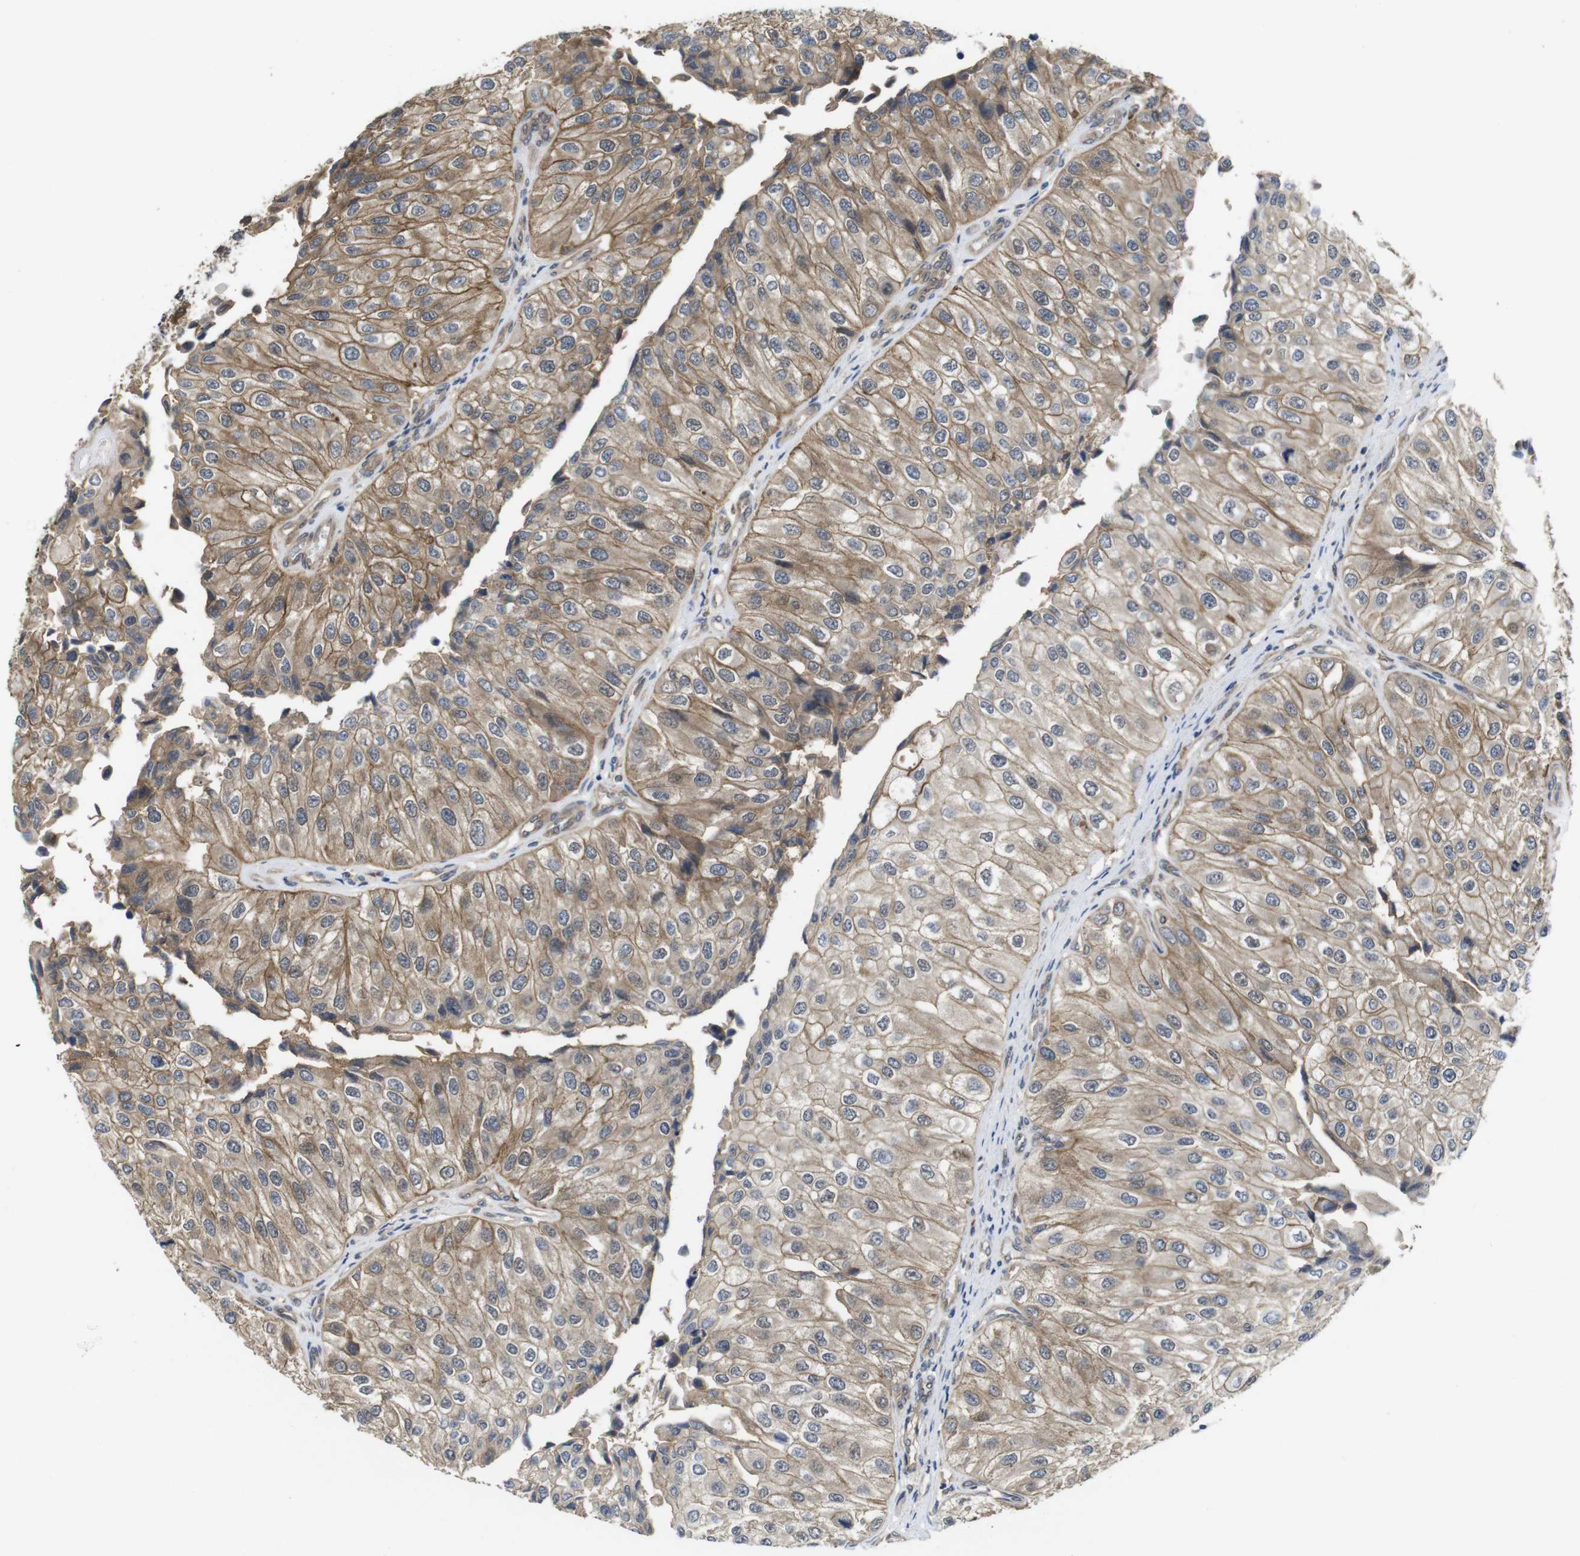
{"staining": {"intensity": "moderate", "quantity": ">75%", "location": "cytoplasmic/membranous"}, "tissue": "urothelial cancer", "cell_type": "Tumor cells", "image_type": "cancer", "snomed": [{"axis": "morphology", "description": "Urothelial carcinoma, High grade"}, {"axis": "topography", "description": "Kidney"}, {"axis": "topography", "description": "Urinary bladder"}], "caption": "Protein expression analysis of human urothelial cancer reveals moderate cytoplasmic/membranous positivity in approximately >75% of tumor cells. (DAB IHC, brown staining for protein, blue staining for nuclei).", "gene": "ZDHHC5", "patient": {"sex": "male", "age": 77}}